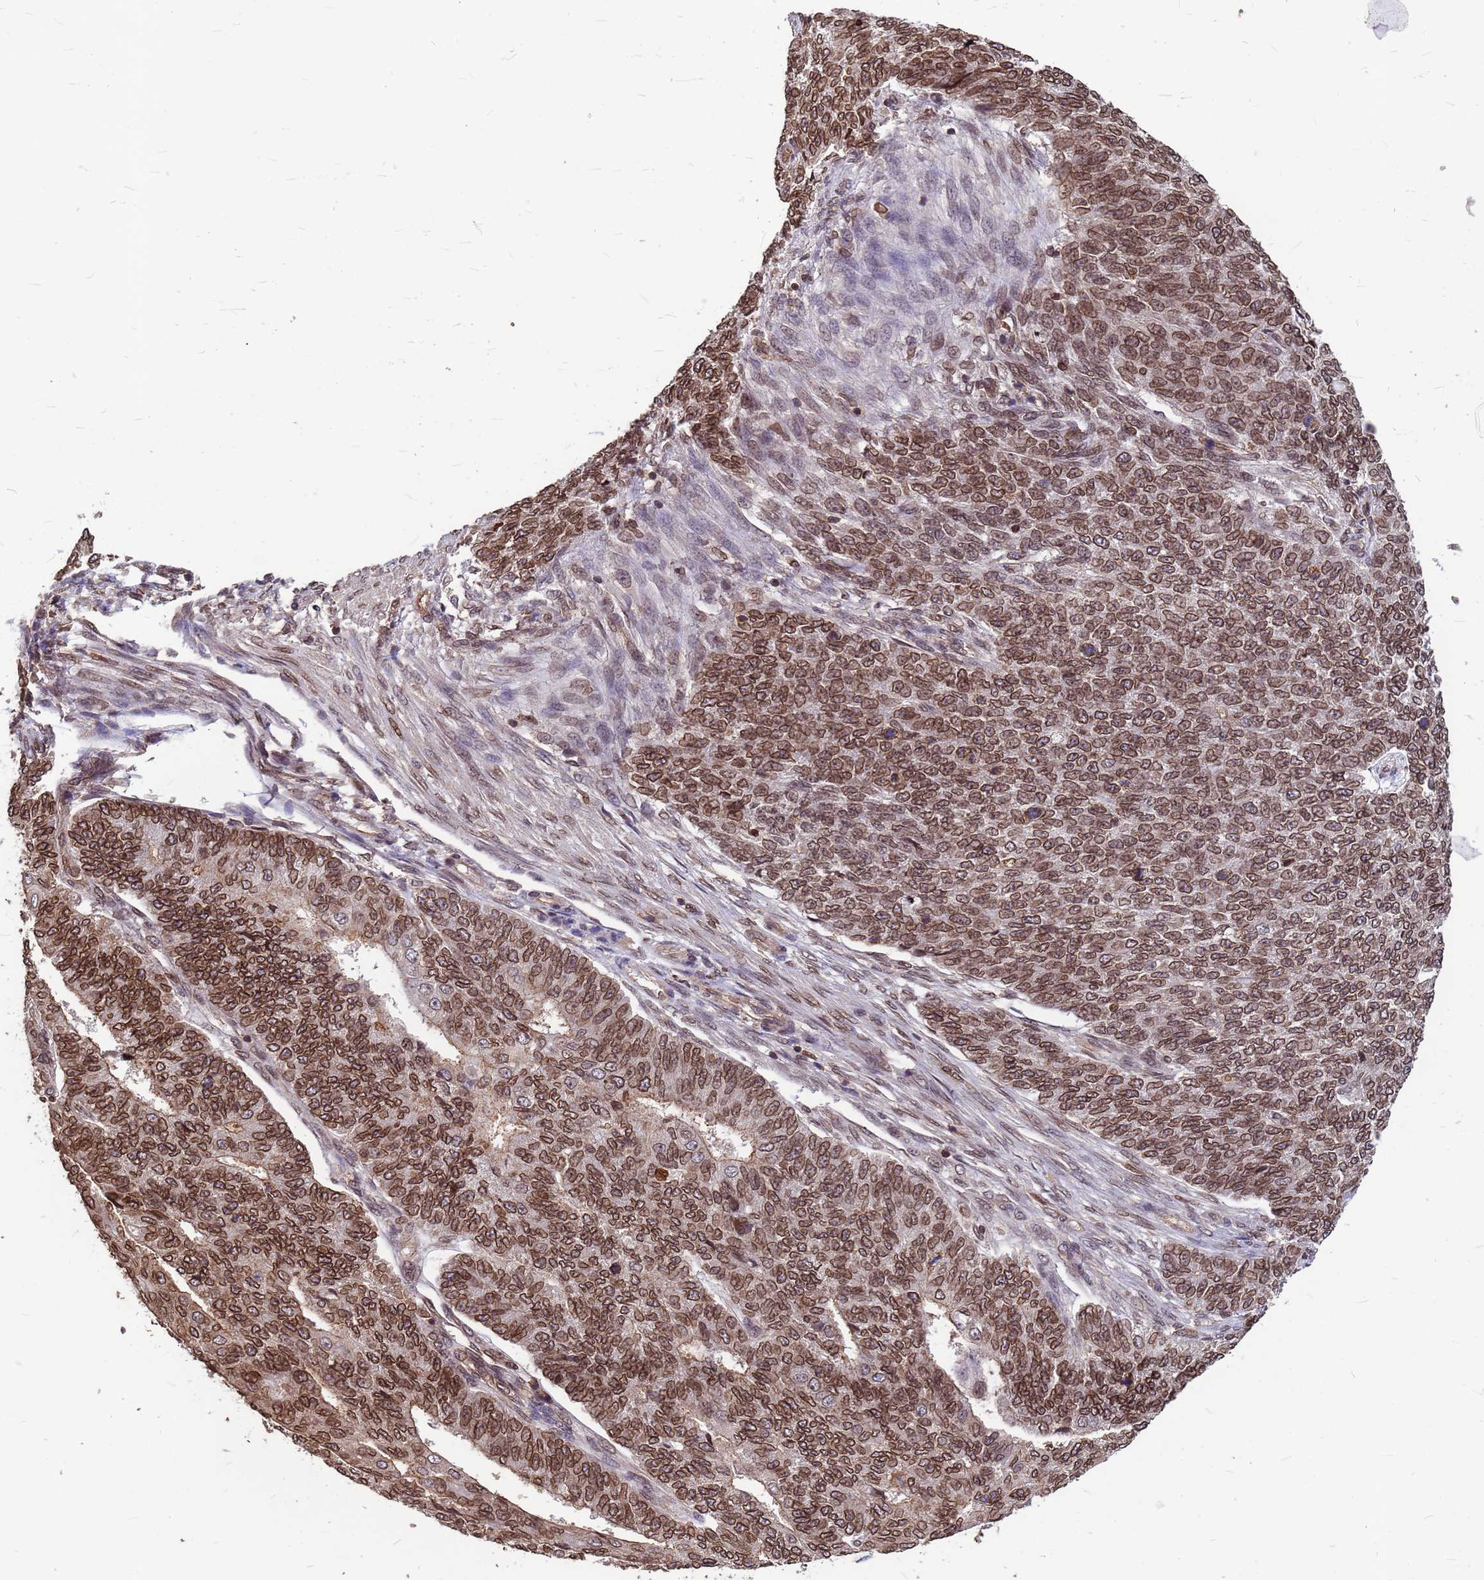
{"staining": {"intensity": "moderate", "quantity": ">75%", "location": "cytoplasmic/membranous,nuclear"}, "tissue": "endometrial cancer", "cell_type": "Tumor cells", "image_type": "cancer", "snomed": [{"axis": "morphology", "description": "Adenocarcinoma, NOS"}, {"axis": "topography", "description": "Endometrium"}], "caption": "A photomicrograph showing moderate cytoplasmic/membranous and nuclear expression in approximately >75% of tumor cells in endometrial adenocarcinoma, as visualized by brown immunohistochemical staining.", "gene": "C1orf35", "patient": {"sex": "female", "age": 32}}